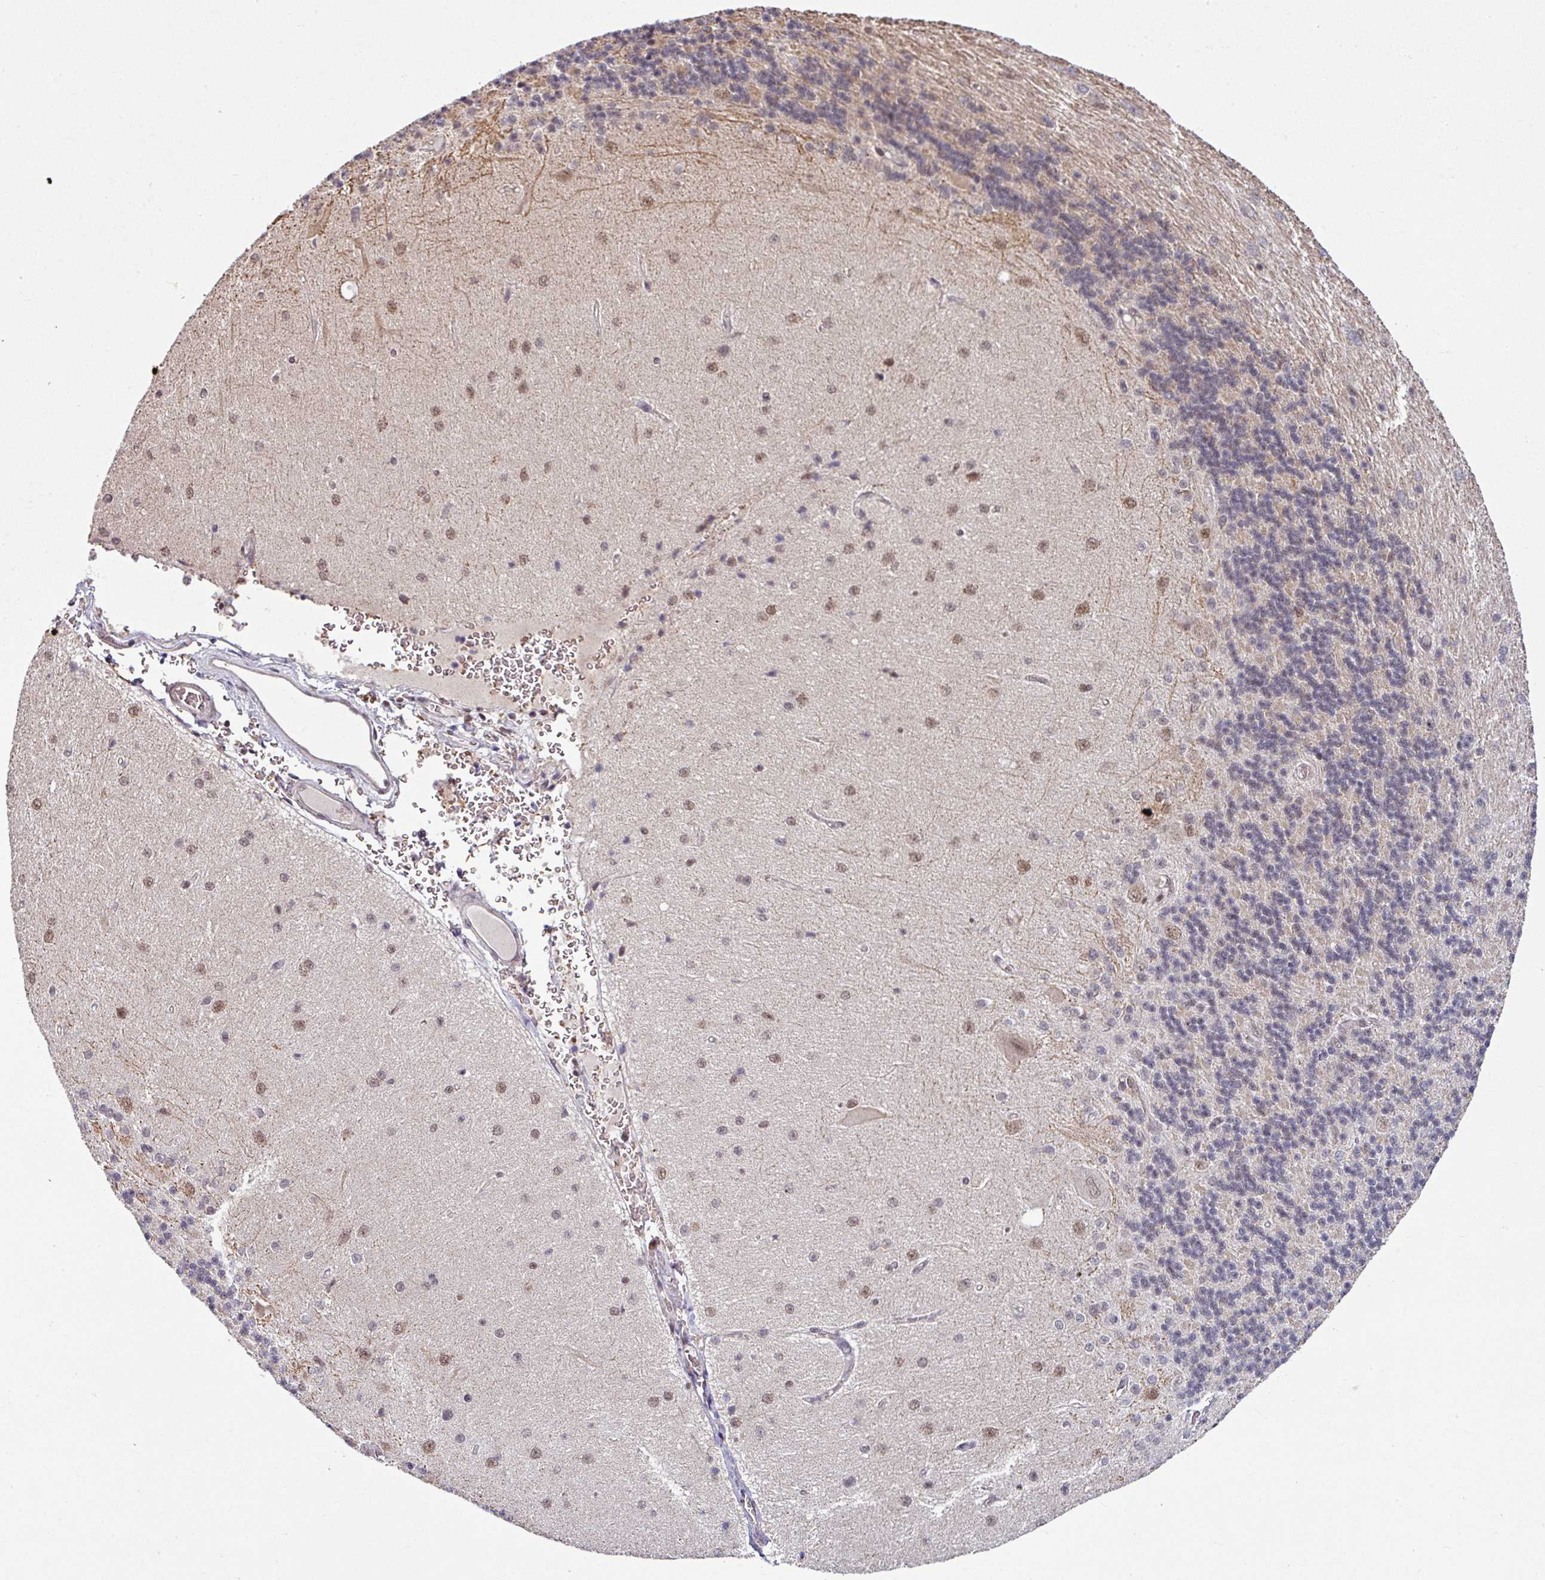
{"staining": {"intensity": "moderate", "quantity": "25%-75%", "location": "cytoplasmic/membranous"}, "tissue": "cerebellum", "cell_type": "Cells in granular layer", "image_type": "normal", "snomed": [{"axis": "morphology", "description": "Normal tissue, NOS"}, {"axis": "topography", "description": "Cerebellum"}], "caption": "Immunohistochemistry histopathology image of benign cerebellum: cerebellum stained using IHC displays medium levels of moderate protein expression localized specifically in the cytoplasmic/membranous of cells in granular layer, appearing as a cytoplasmic/membranous brown color.", "gene": "PHF23", "patient": {"sex": "female", "age": 29}}